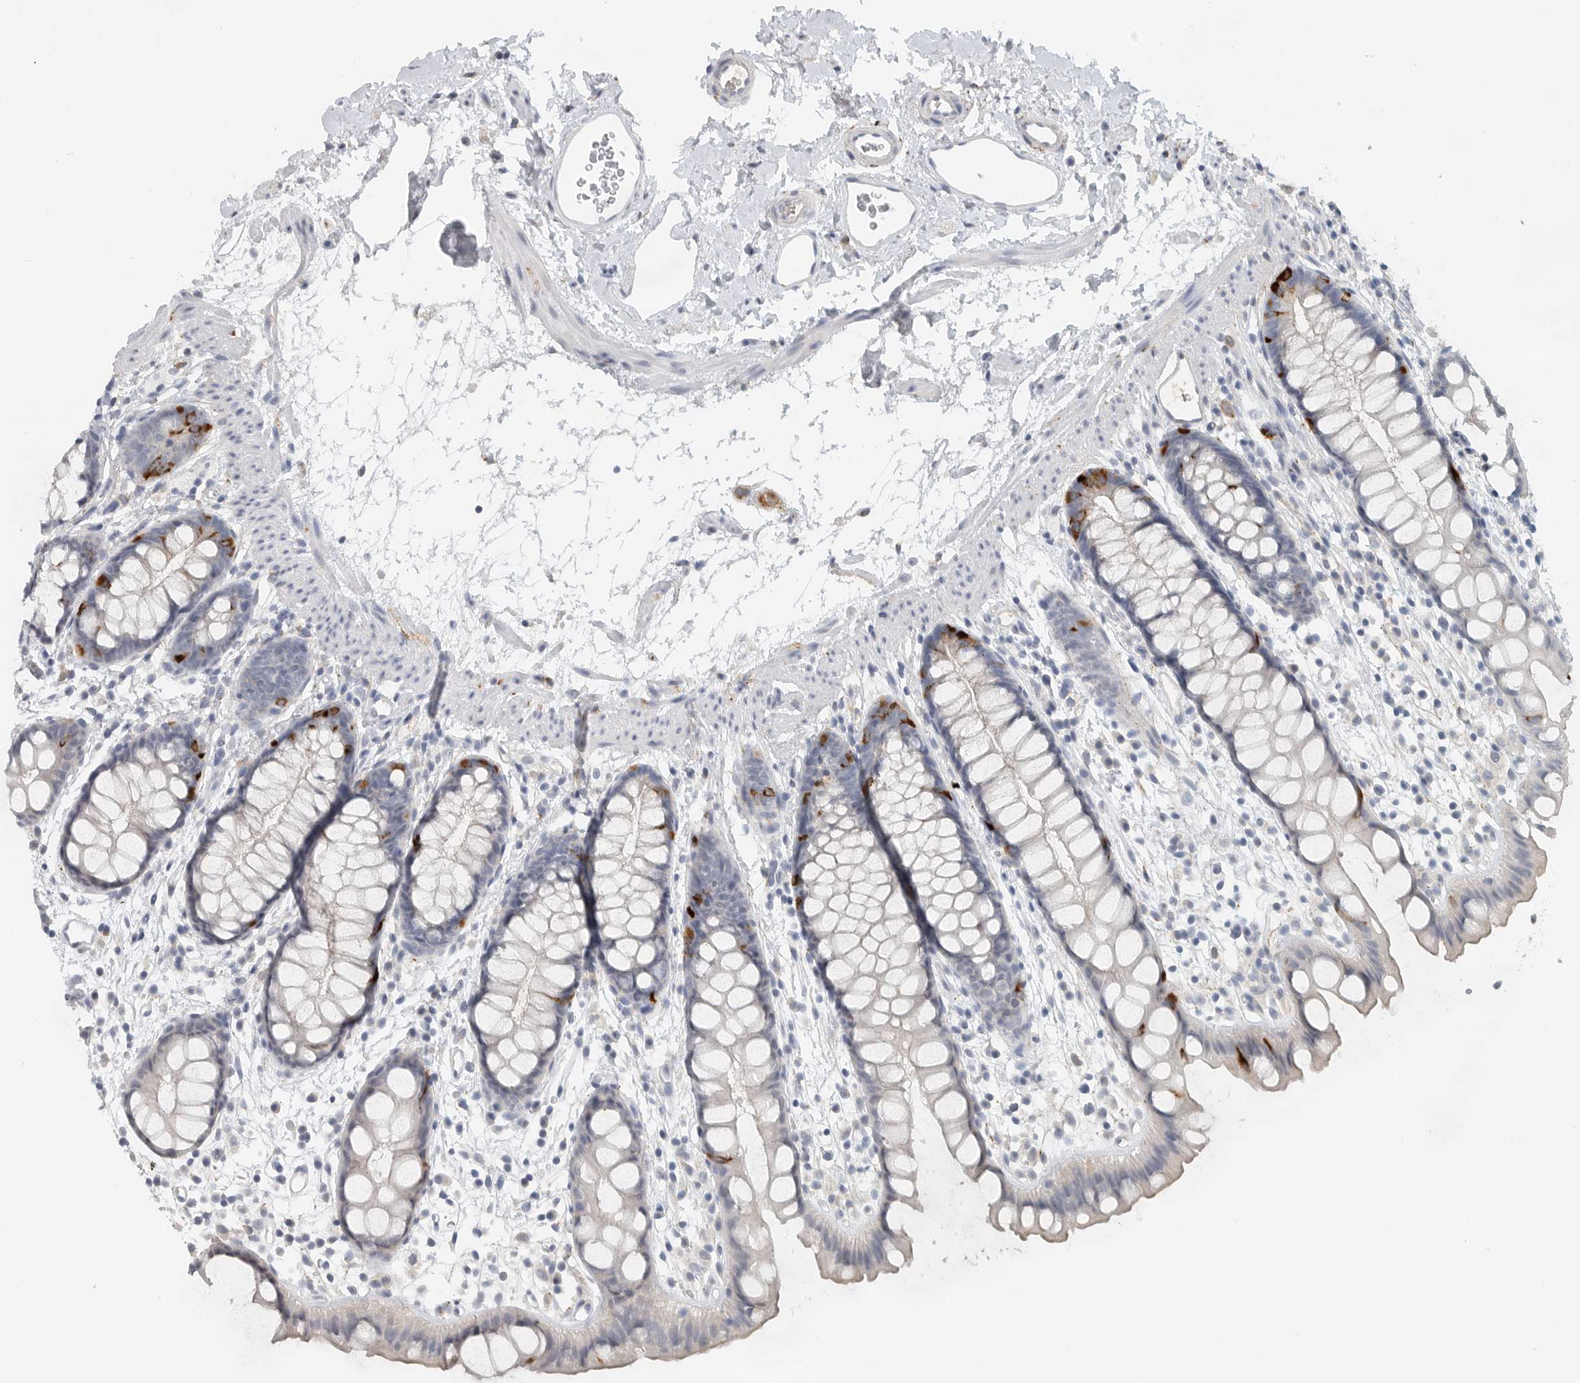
{"staining": {"intensity": "strong", "quantity": "<25%", "location": "cytoplasmic/membranous"}, "tissue": "rectum", "cell_type": "Glandular cells", "image_type": "normal", "snomed": [{"axis": "morphology", "description": "Normal tissue, NOS"}, {"axis": "topography", "description": "Rectum"}], "caption": "Strong cytoplasmic/membranous expression is appreciated in about <25% of glandular cells in benign rectum.", "gene": "PAM", "patient": {"sex": "female", "age": 65}}